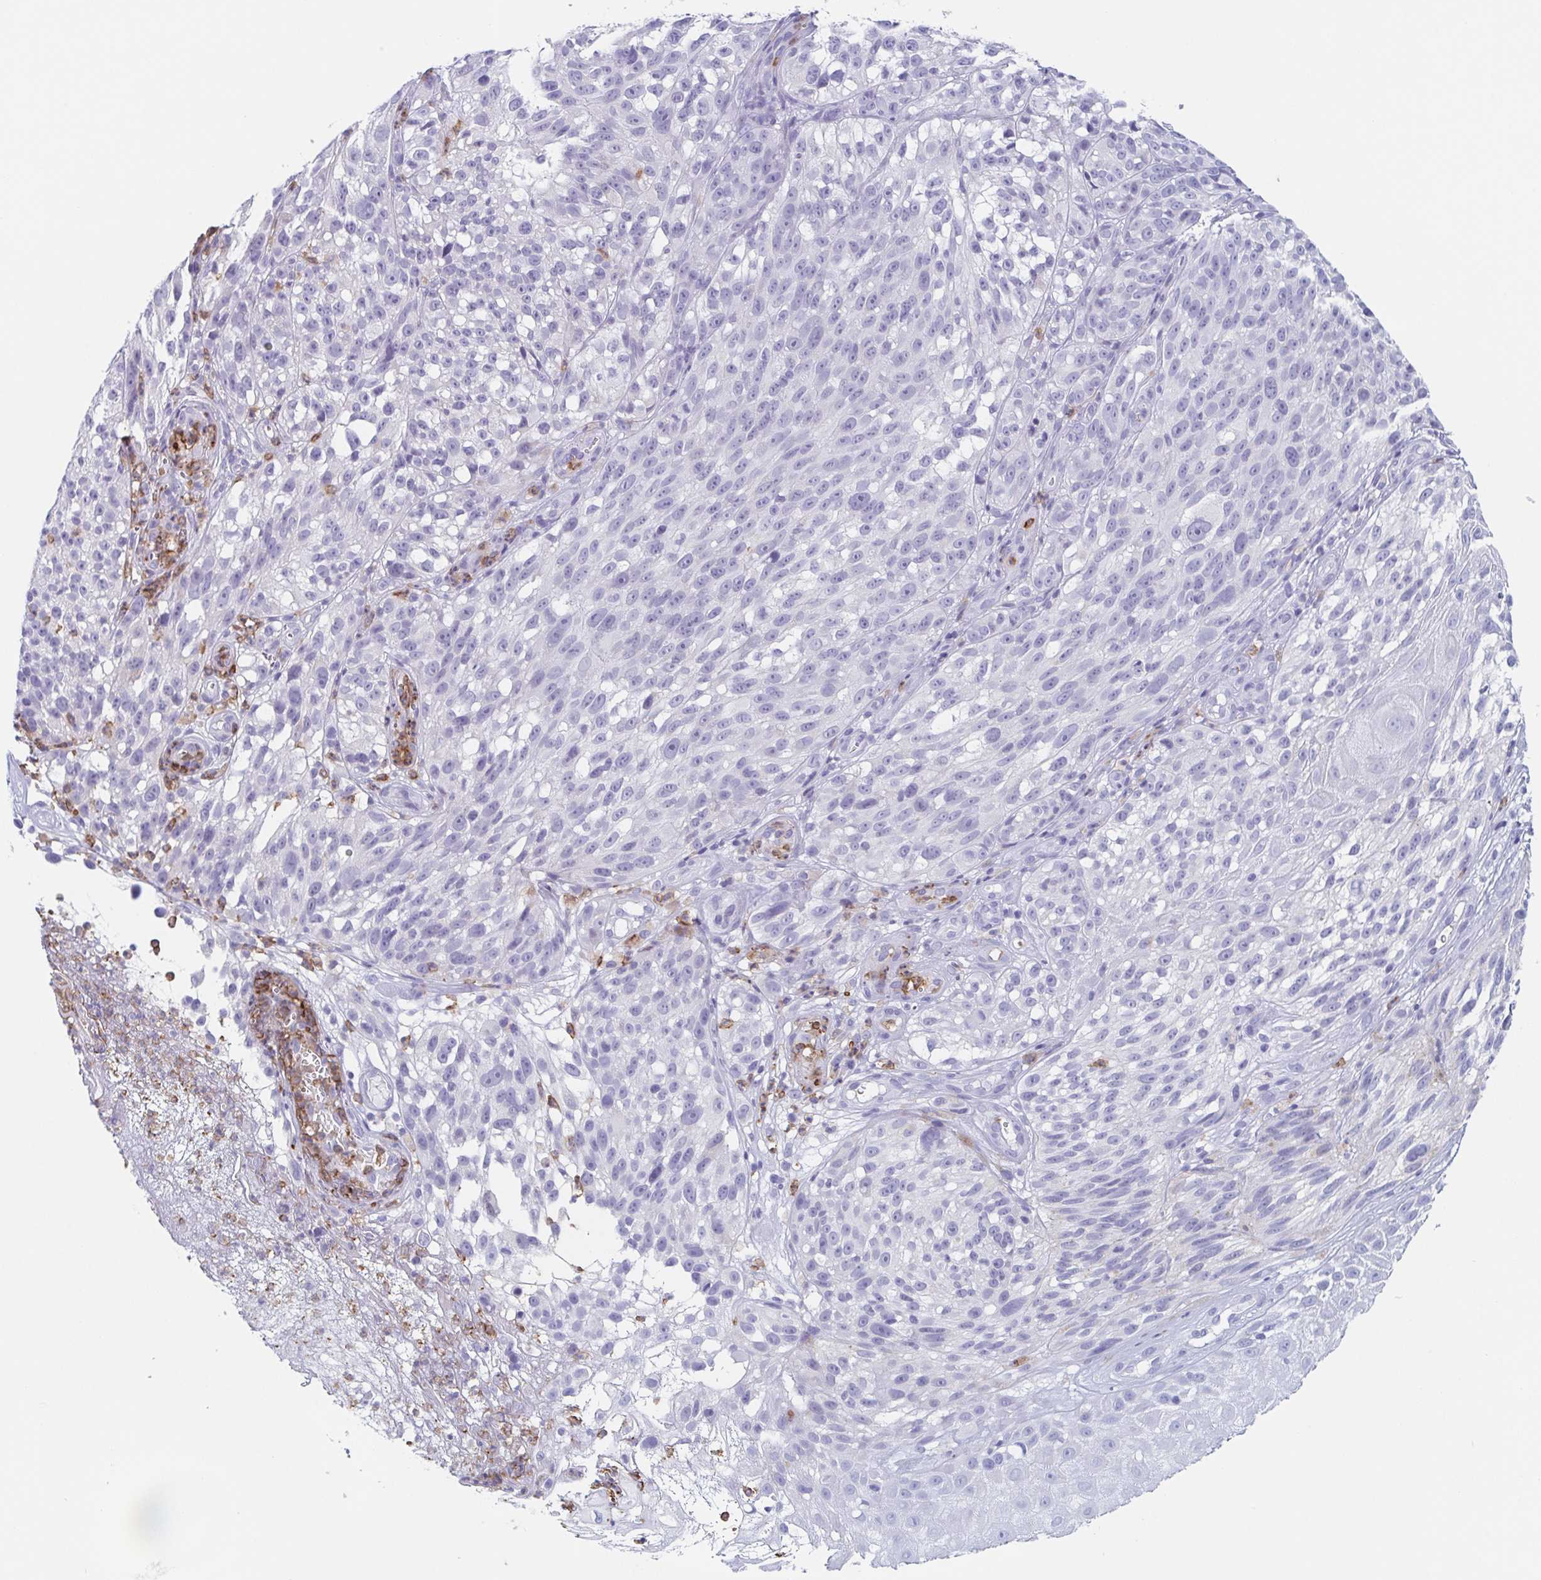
{"staining": {"intensity": "negative", "quantity": "none", "location": "none"}, "tissue": "melanoma", "cell_type": "Tumor cells", "image_type": "cancer", "snomed": [{"axis": "morphology", "description": "Malignant melanoma, NOS"}, {"axis": "topography", "description": "Skin"}], "caption": "DAB immunohistochemical staining of human melanoma displays no significant positivity in tumor cells. The staining is performed using DAB (3,3'-diaminobenzidine) brown chromogen with nuclei counter-stained in using hematoxylin.", "gene": "LYRM2", "patient": {"sex": "female", "age": 85}}